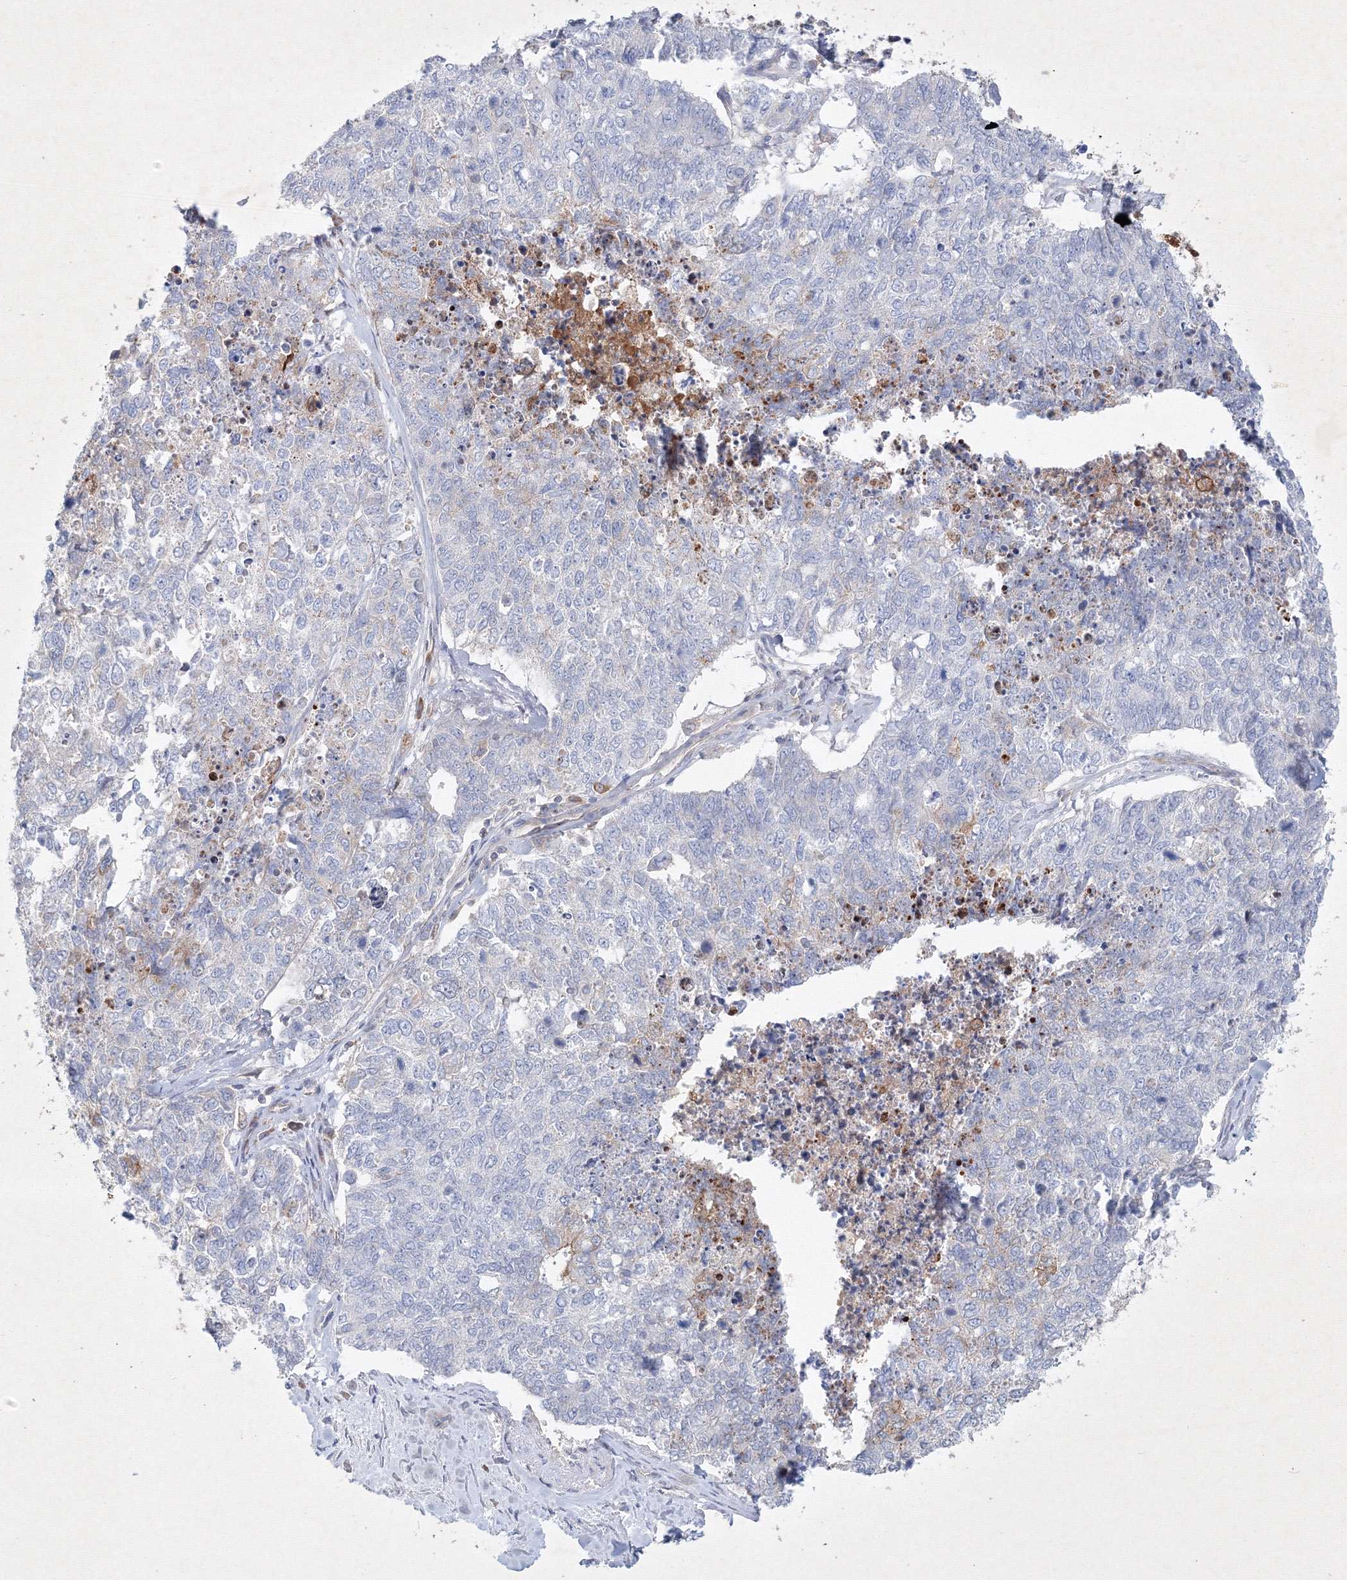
{"staining": {"intensity": "weak", "quantity": "<25%", "location": "cytoplasmic/membranous"}, "tissue": "cervical cancer", "cell_type": "Tumor cells", "image_type": "cancer", "snomed": [{"axis": "morphology", "description": "Squamous cell carcinoma, NOS"}, {"axis": "topography", "description": "Cervix"}], "caption": "Cervical cancer was stained to show a protein in brown. There is no significant expression in tumor cells. (IHC, brightfield microscopy, high magnification).", "gene": "CXXC4", "patient": {"sex": "female", "age": 63}}